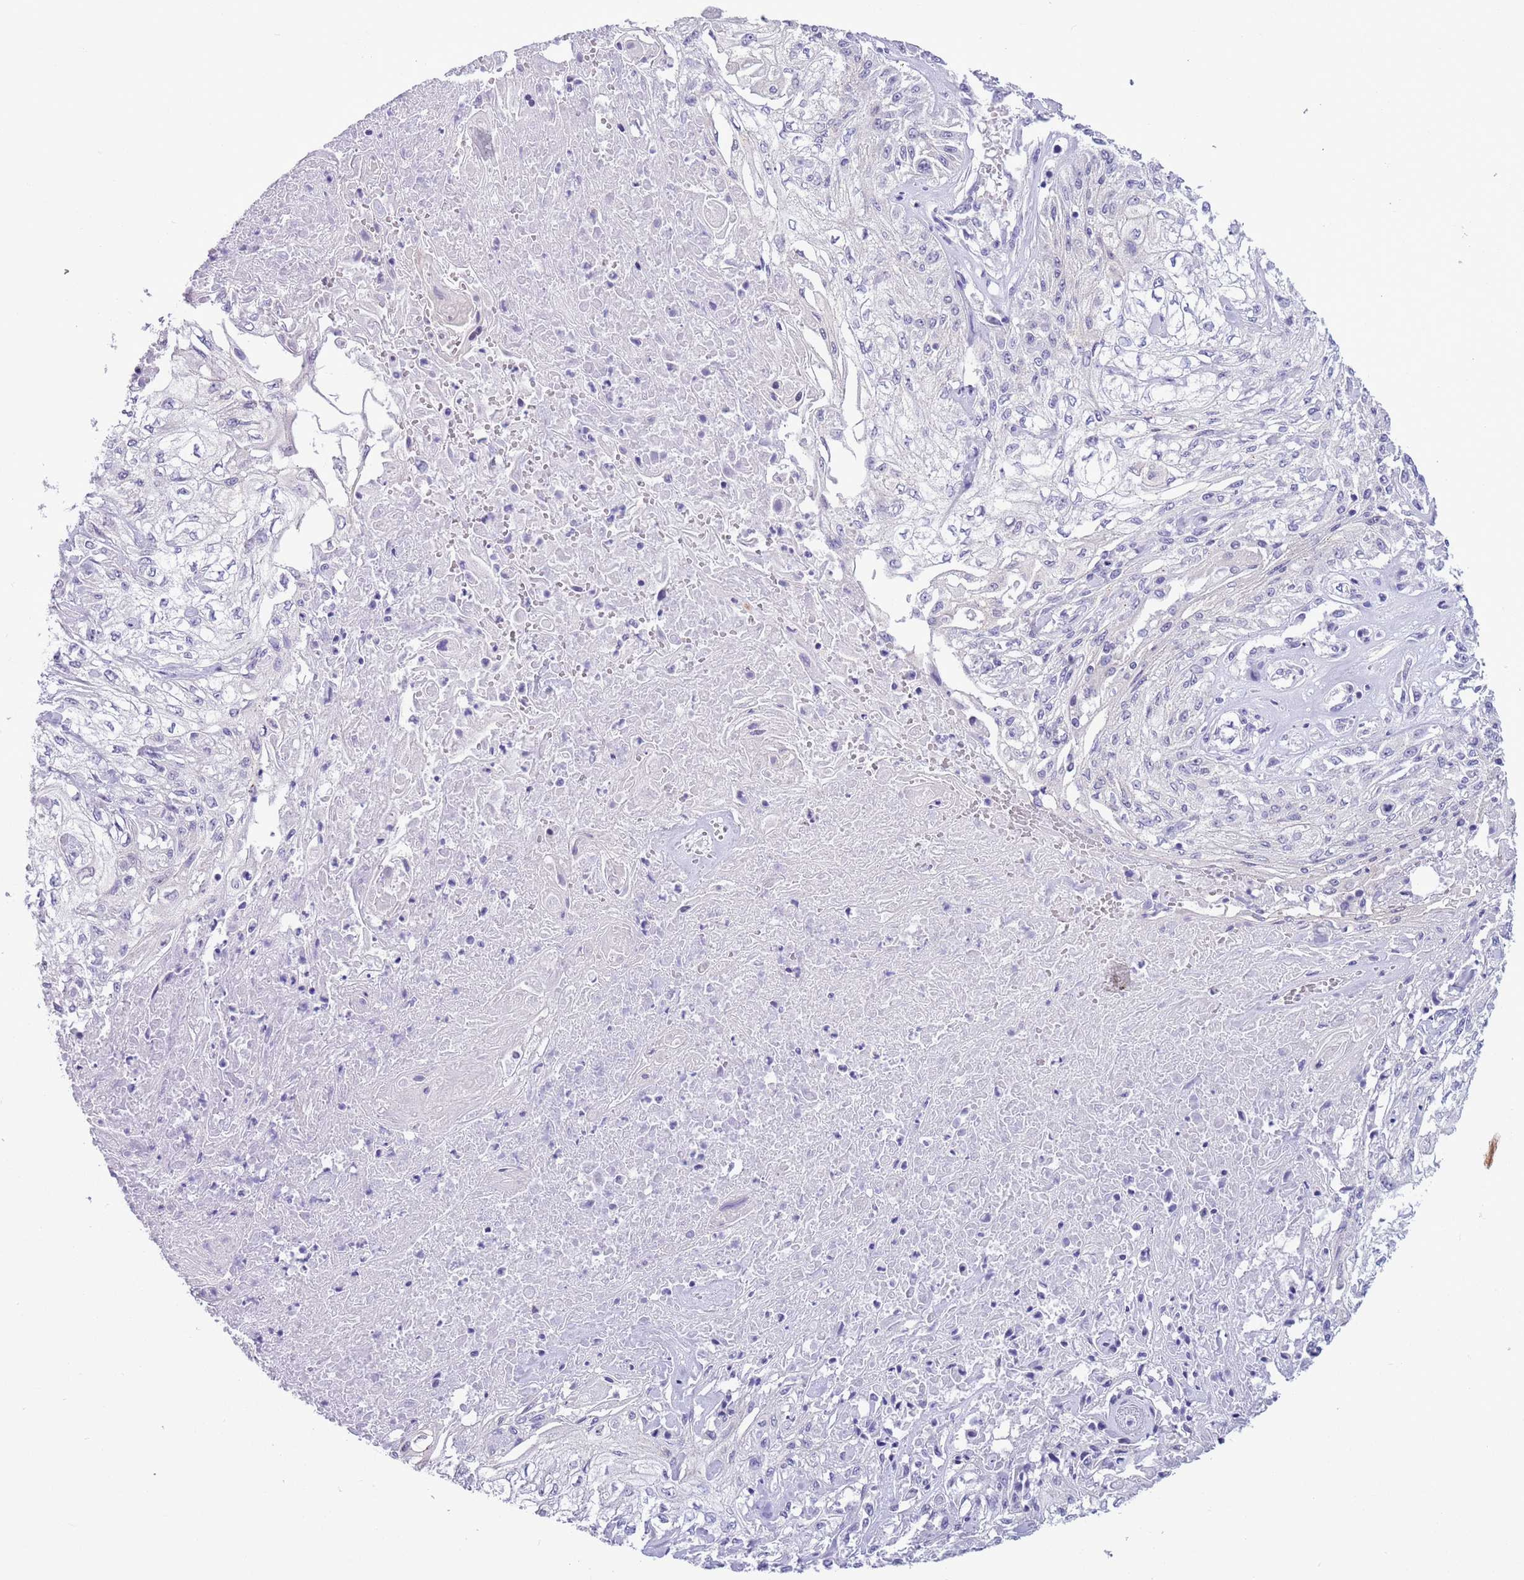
{"staining": {"intensity": "negative", "quantity": "none", "location": "none"}, "tissue": "skin cancer", "cell_type": "Tumor cells", "image_type": "cancer", "snomed": [{"axis": "morphology", "description": "Squamous cell carcinoma, NOS"}, {"axis": "morphology", "description": "Squamous cell carcinoma, metastatic, NOS"}, {"axis": "topography", "description": "Skin"}, {"axis": "topography", "description": "Lymph node"}], "caption": "Histopathology image shows no significant protein positivity in tumor cells of skin metastatic squamous cell carcinoma.", "gene": "PFKFB2", "patient": {"sex": "male", "age": 75}}